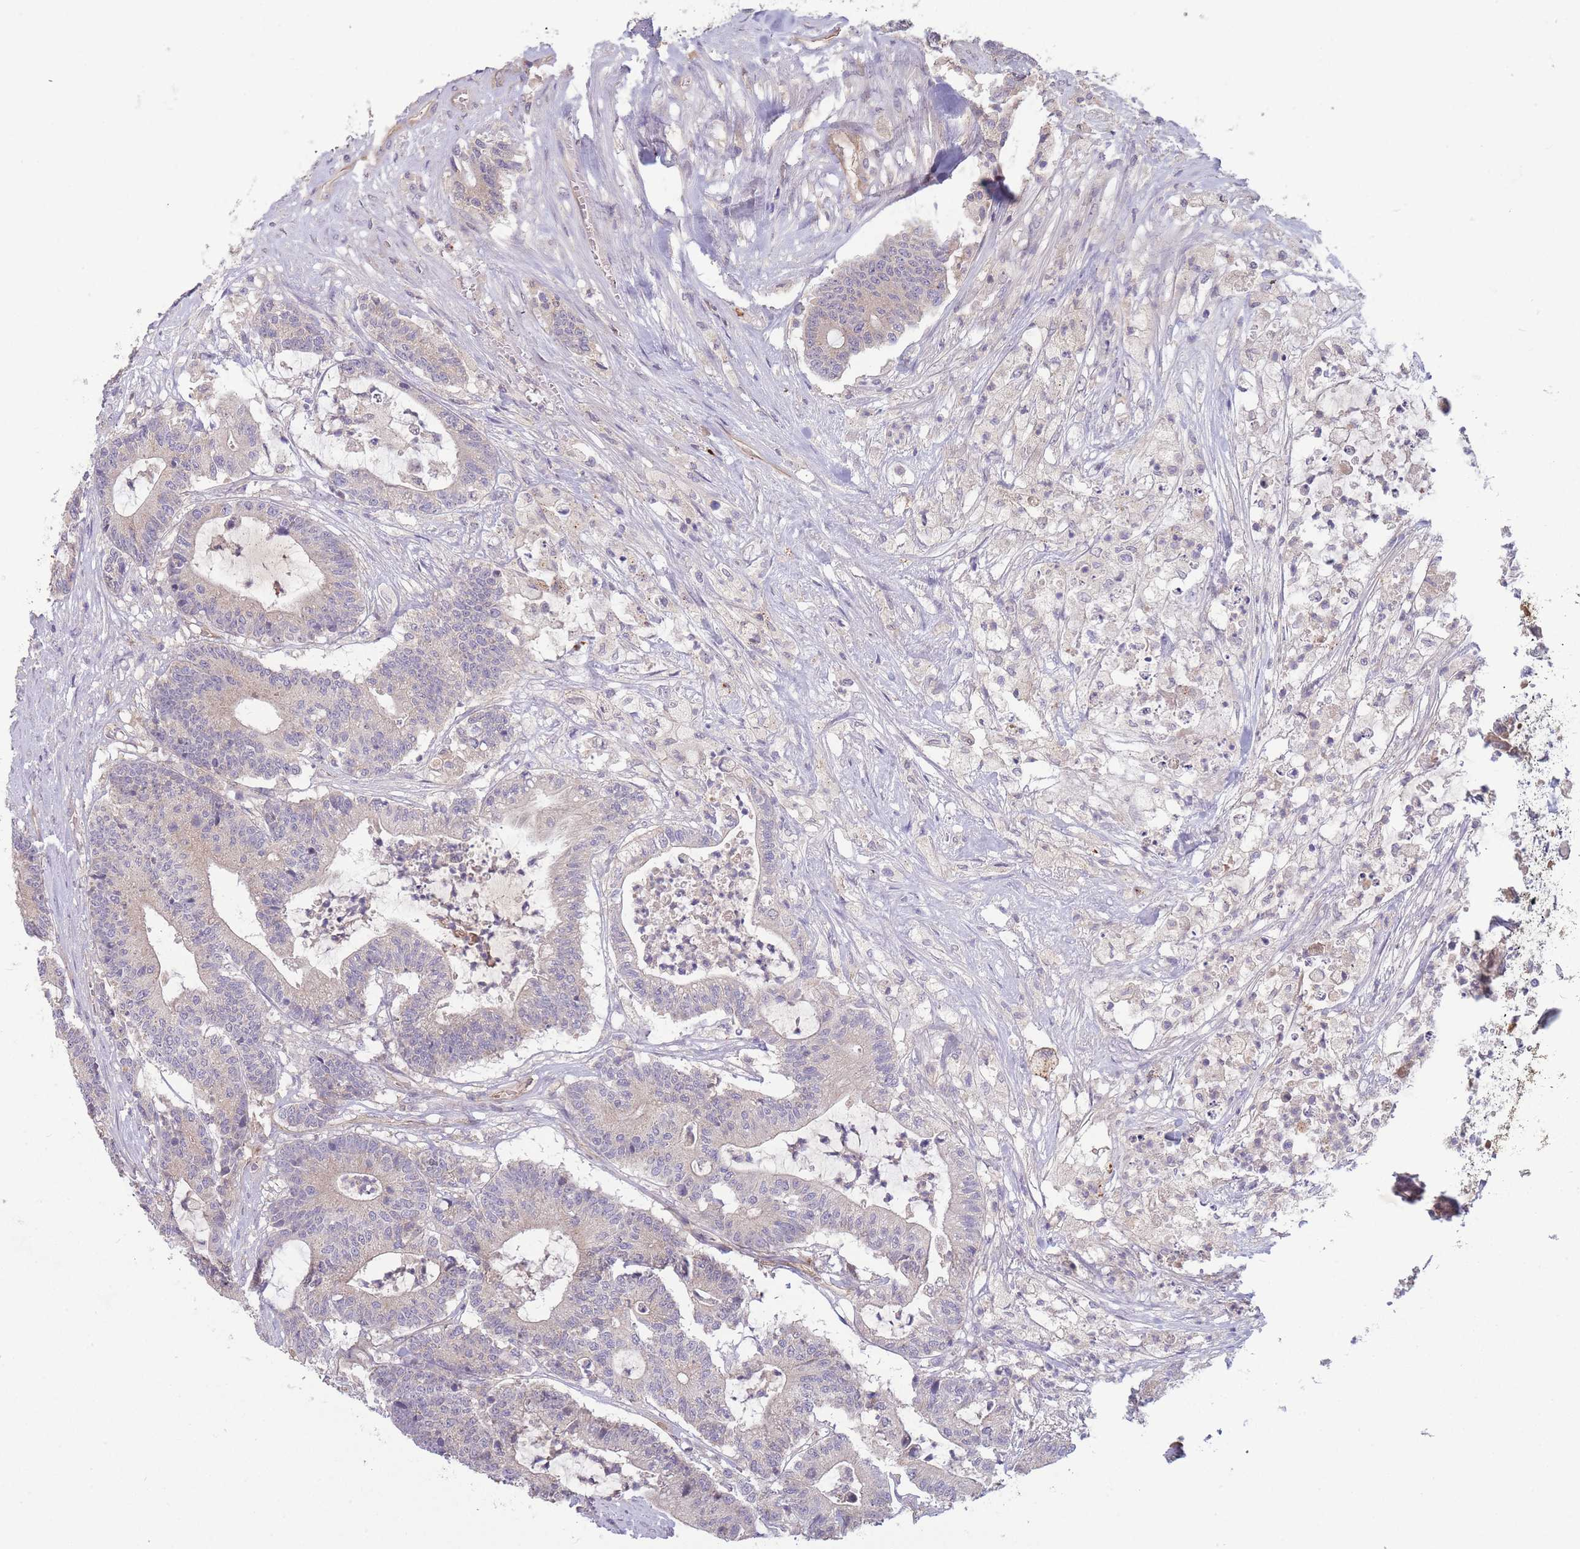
{"staining": {"intensity": "negative", "quantity": "none", "location": "none"}, "tissue": "colorectal cancer", "cell_type": "Tumor cells", "image_type": "cancer", "snomed": [{"axis": "morphology", "description": "Adenocarcinoma, NOS"}, {"axis": "topography", "description": "Colon"}], "caption": "Colorectal cancer (adenocarcinoma) stained for a protein using immunohistochemistry demonstrates no positivity tumor cells.", "gene": "NDUFAF5", "patient": {"sex": "female", "age": 84}}